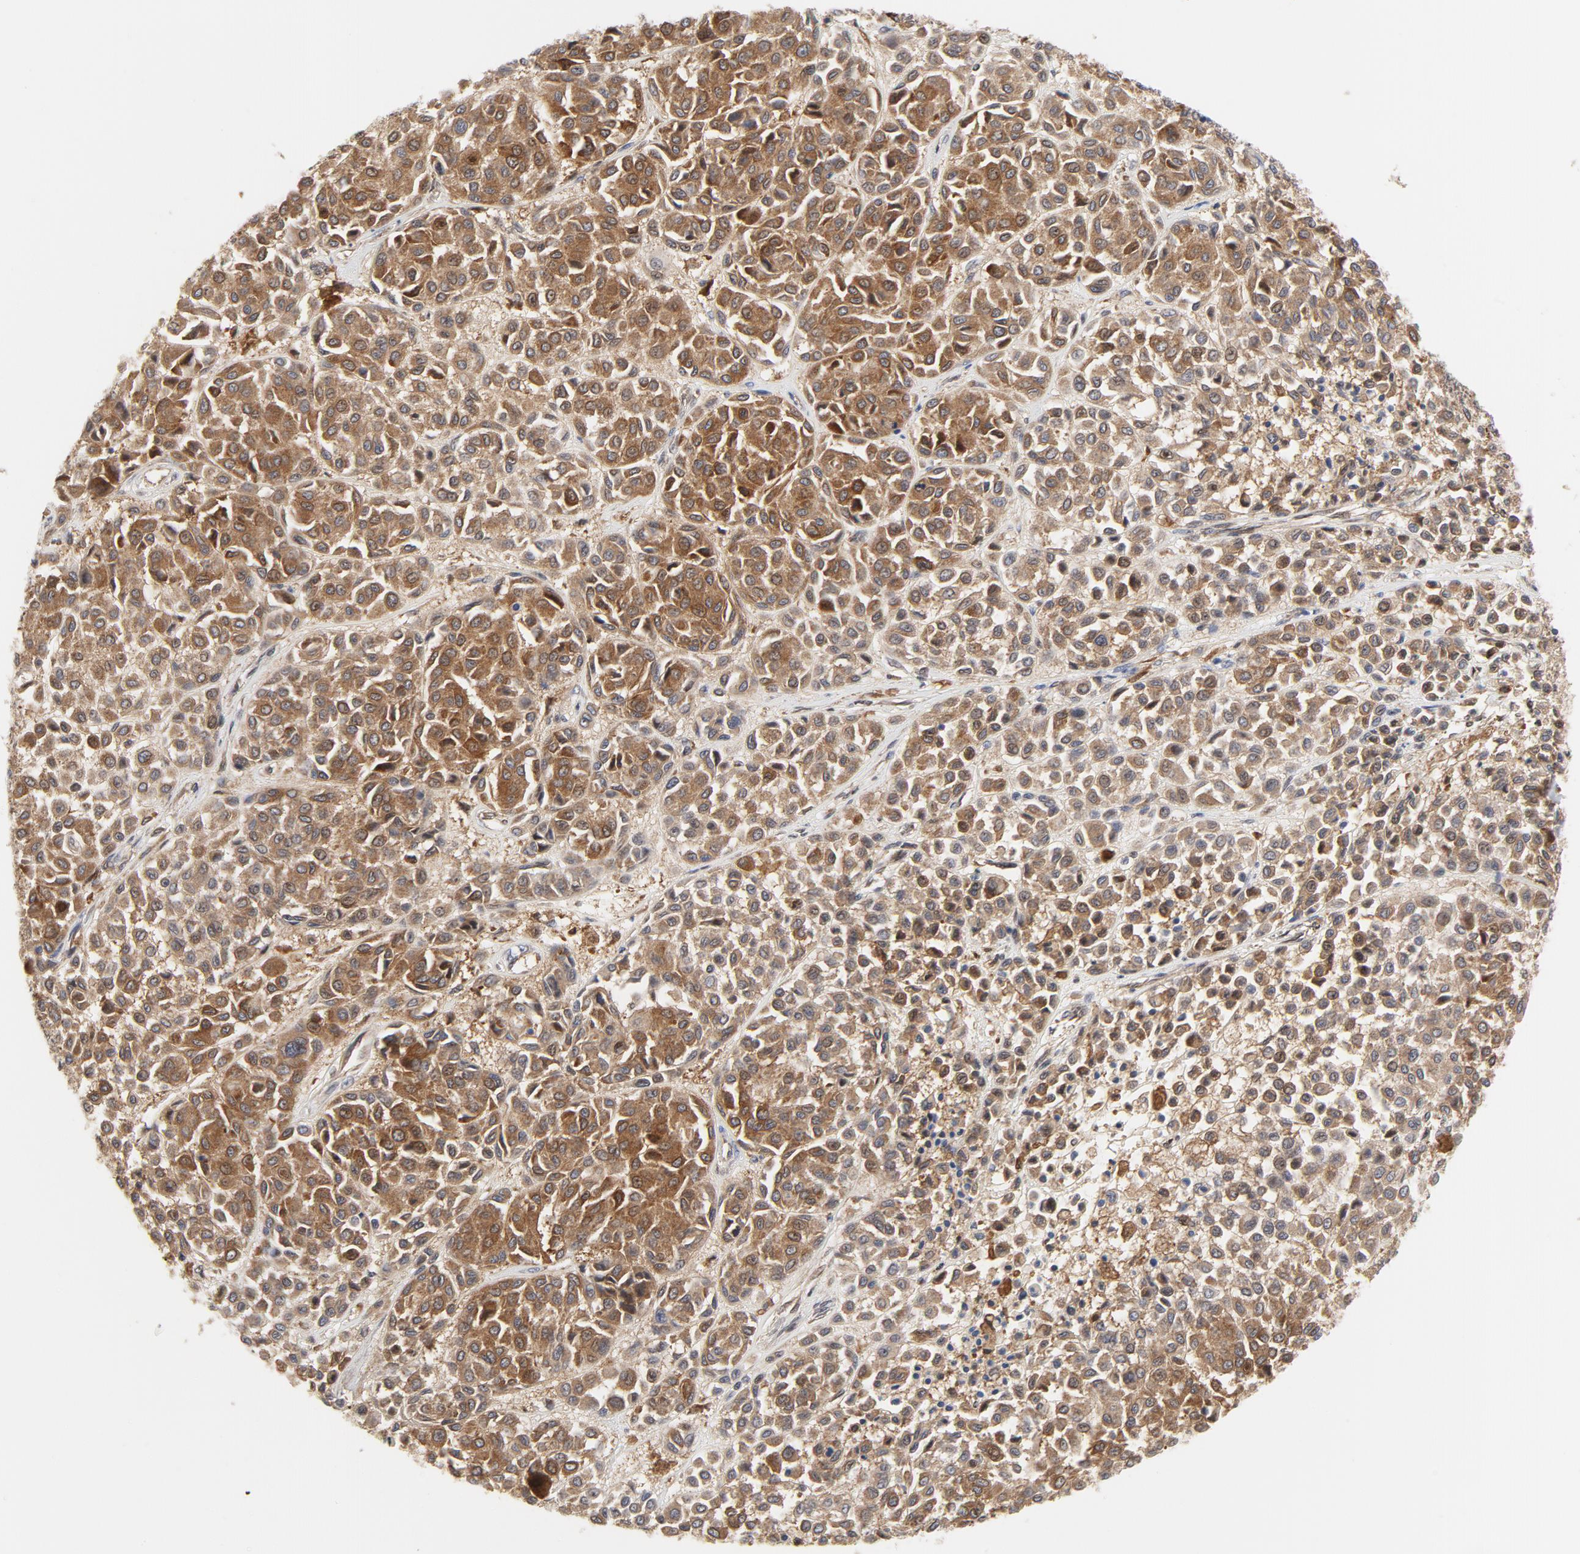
{"staining": {"intensity": "moderate", "quantity": ">75%", "location": "cytoplasmic/membranous"}, "tissue": "melanoma", "cell_type": "Tumor cells", "image_type": "cancer", "snomed": [{"axis": "morphology", "description": "Malignant melanoma, Metastatic site"}, {"axis": "topography", "description": "Soft tissue"}], "caption": "Protein expression analysis of human melanoma reveals moderate cytoplasmic/membranous positivity in approximately >75% of tumor cells. The staining was performed using DAB (3,3'-diaminobenzidine), with brown indicating positive protein expression. Nuclei are stained blue with hematoxylin.", "gene": "RAPGEF4", "patient": {"sex": "male", "age": 41}}